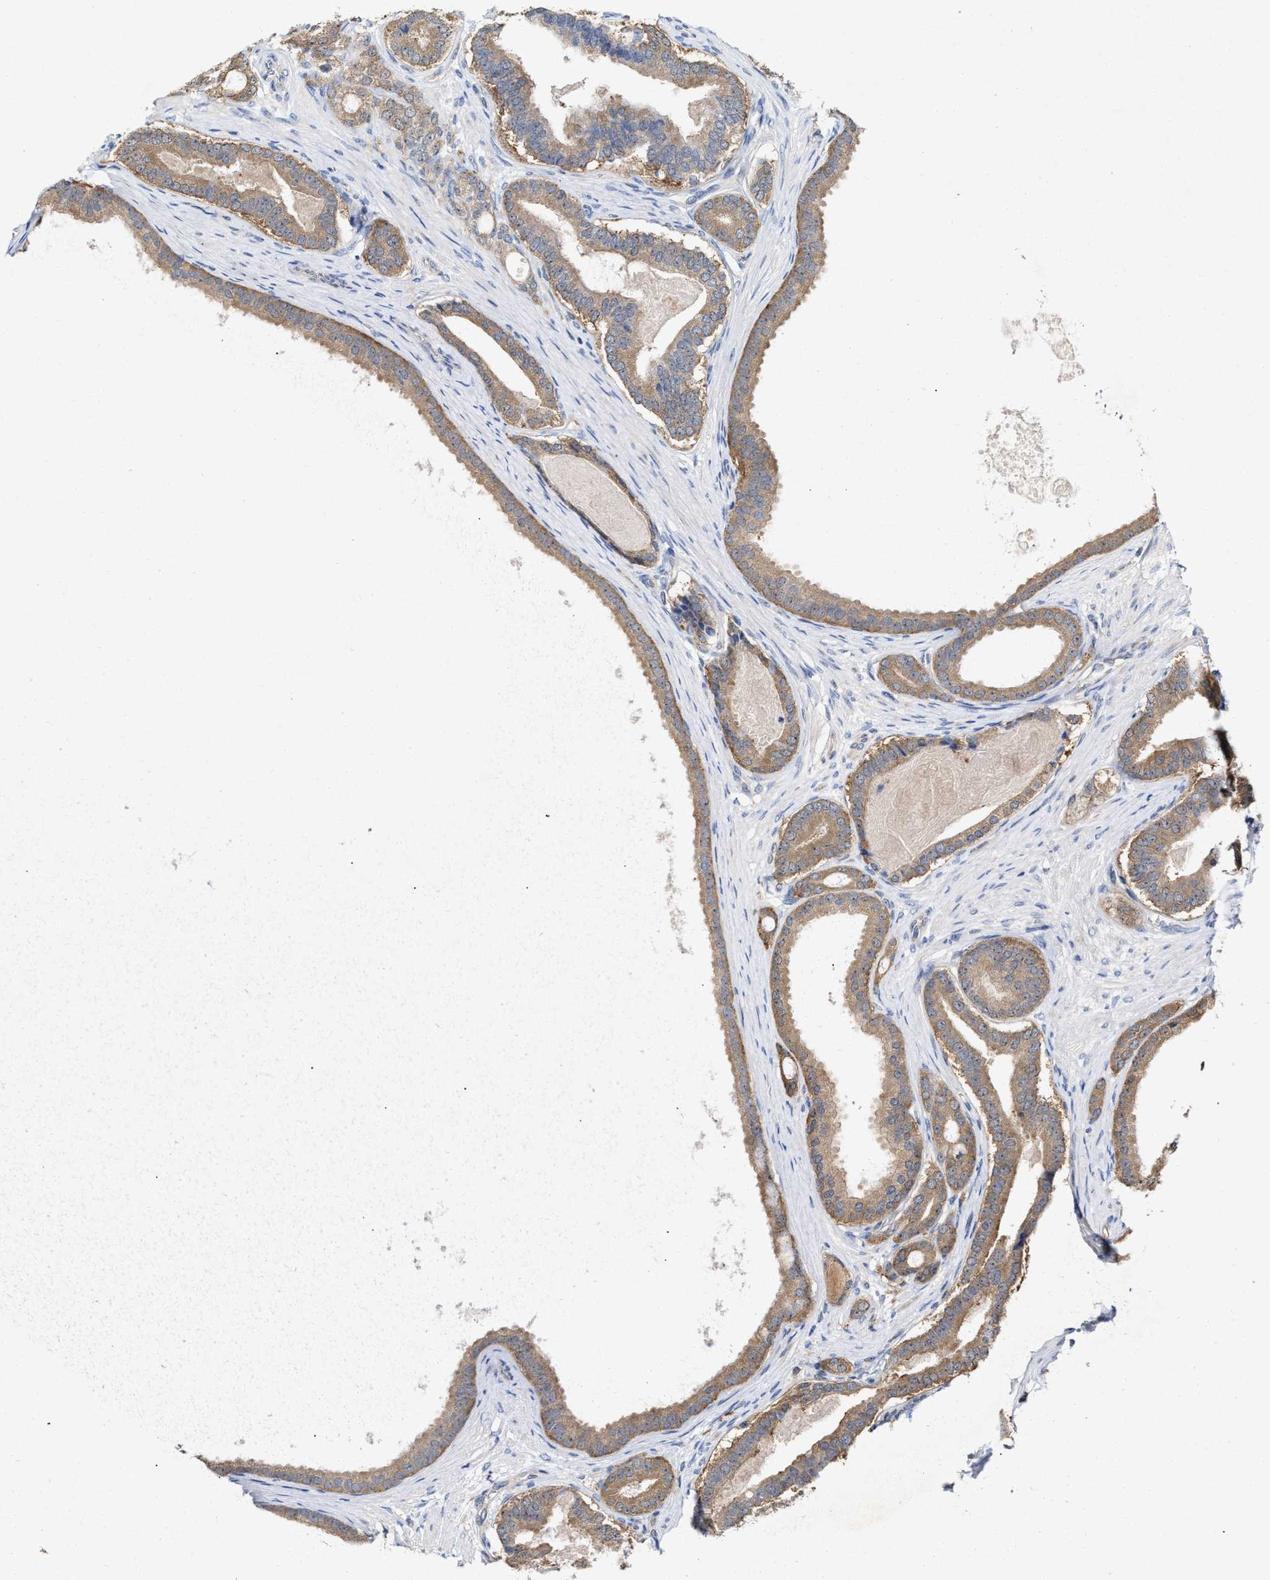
{"staining": {"intensity": "moderate", "quantity": ">75%", "location": "cytoplasmic/membranous"}, "tissue": "prostate cancer", "cell_type": "Tumor cells", "image_type": "cancer", "snomed": [{"axis": "morphology", "description": "Adenocarcinoma, High grade"}, {"axis": "topography", "description": "Prostate"}], "caption": "Tumor cells reveal medium levels of moderate cytoplasmic/membranous staining in approximately >75% of cells in prostate high-grade adenocarcinoma. The staining was performed using DAB (3,3'-diaminobenzidine) to visualize the protein expression in brown, while the nuclei were stained in blue with hematoxylin (Magnification: 20x).", "gene": "BBLN", "patient": {"sex": "male", "age": 60}}